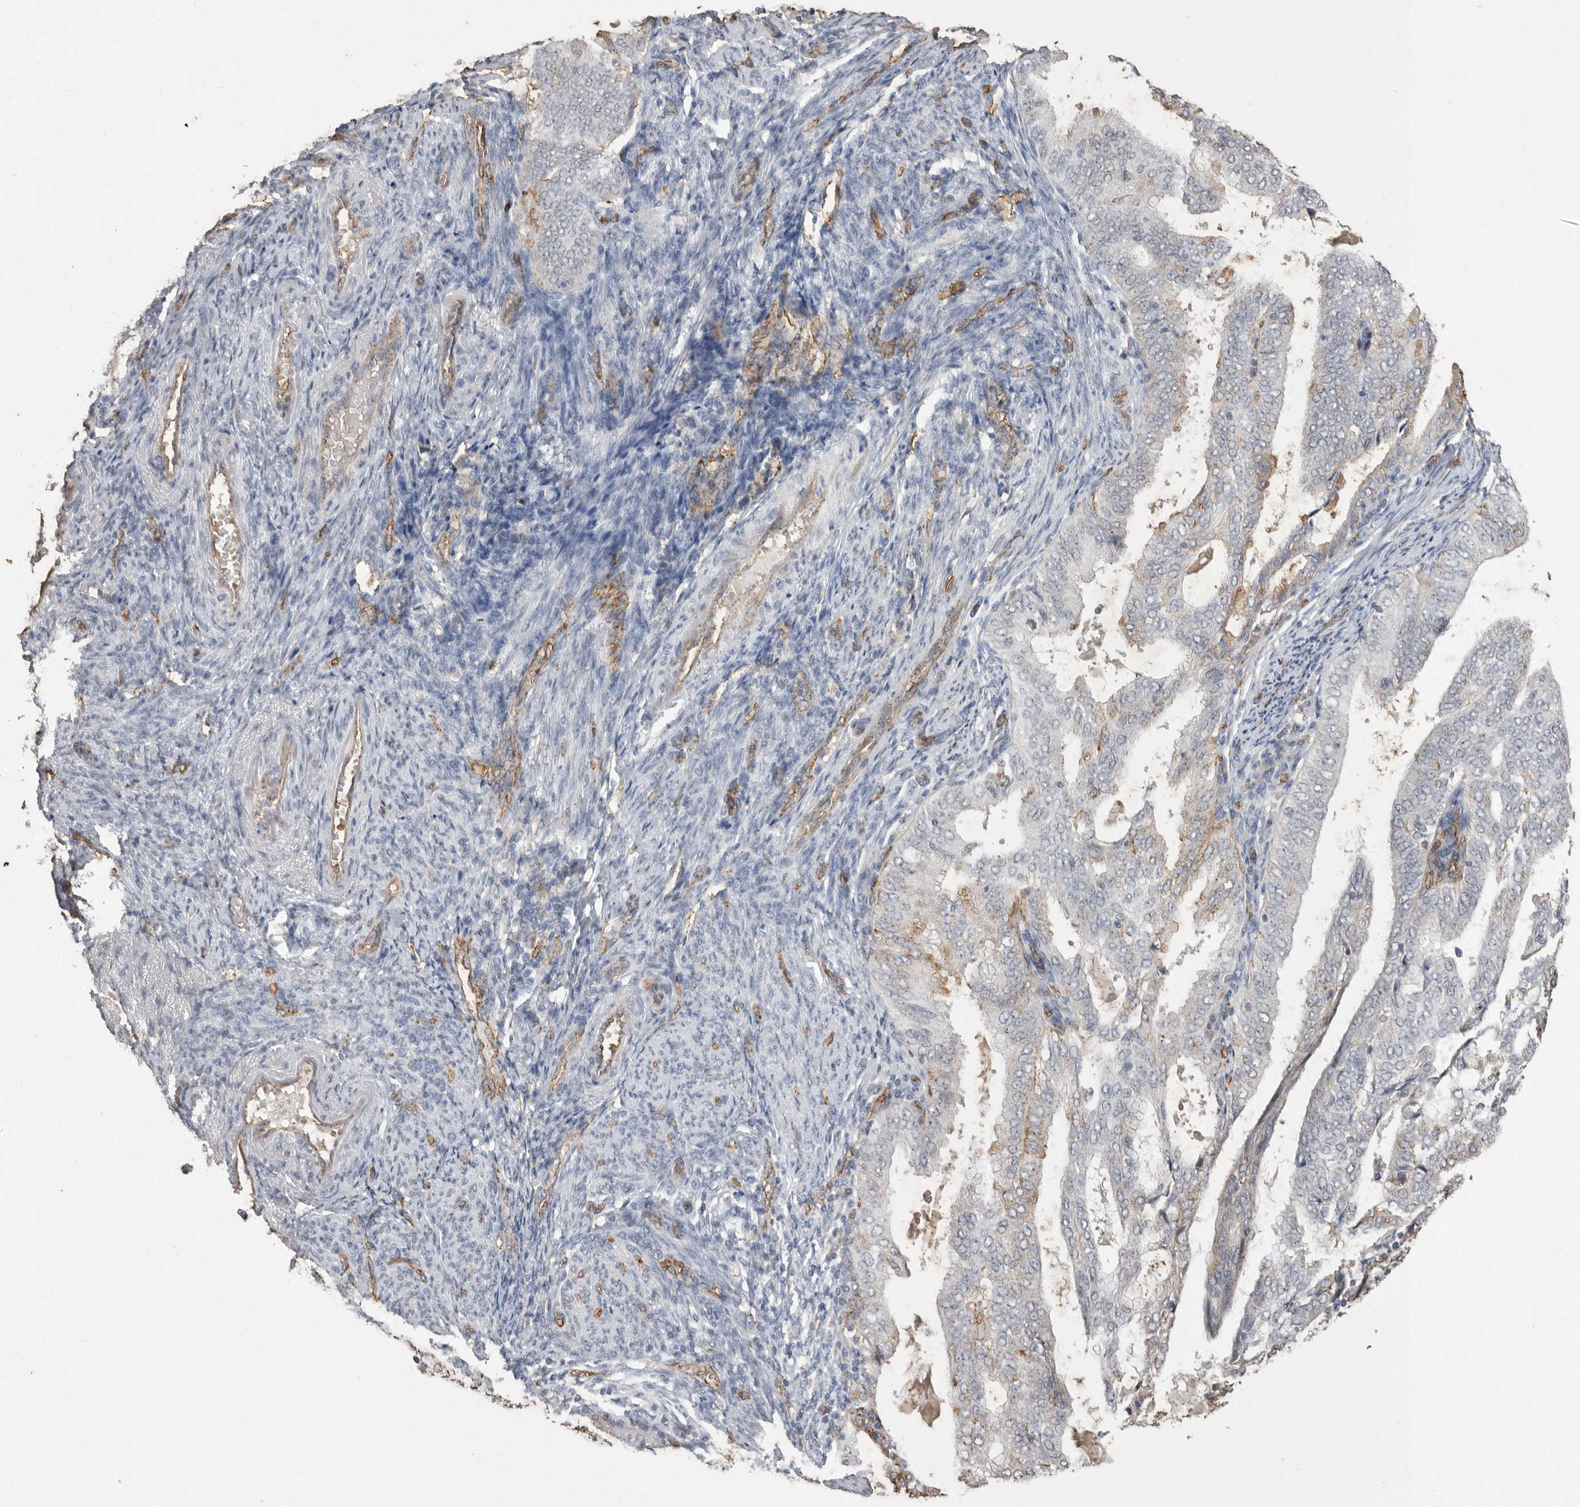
{"staining": {"intensity": "negative", "quantity": "none", "location": "none"}, "tissue": "endometrial cancer", "cell_type": "Tumor cells", "image_type": "cancer", "snomed": [{"axis": "morphology", "description": "Adenocarcinoma, NOS"}, {"axis": "topography", "description": "Endometrium"}], "caption": "A high-resolution micrograph shows immunohistochemistry staining of endometrial cancer (adenocarcinoma), which shows no significant staining in tumor cells.", "gene": "IL27", "patient": {"sex": "female", "age": 58}}